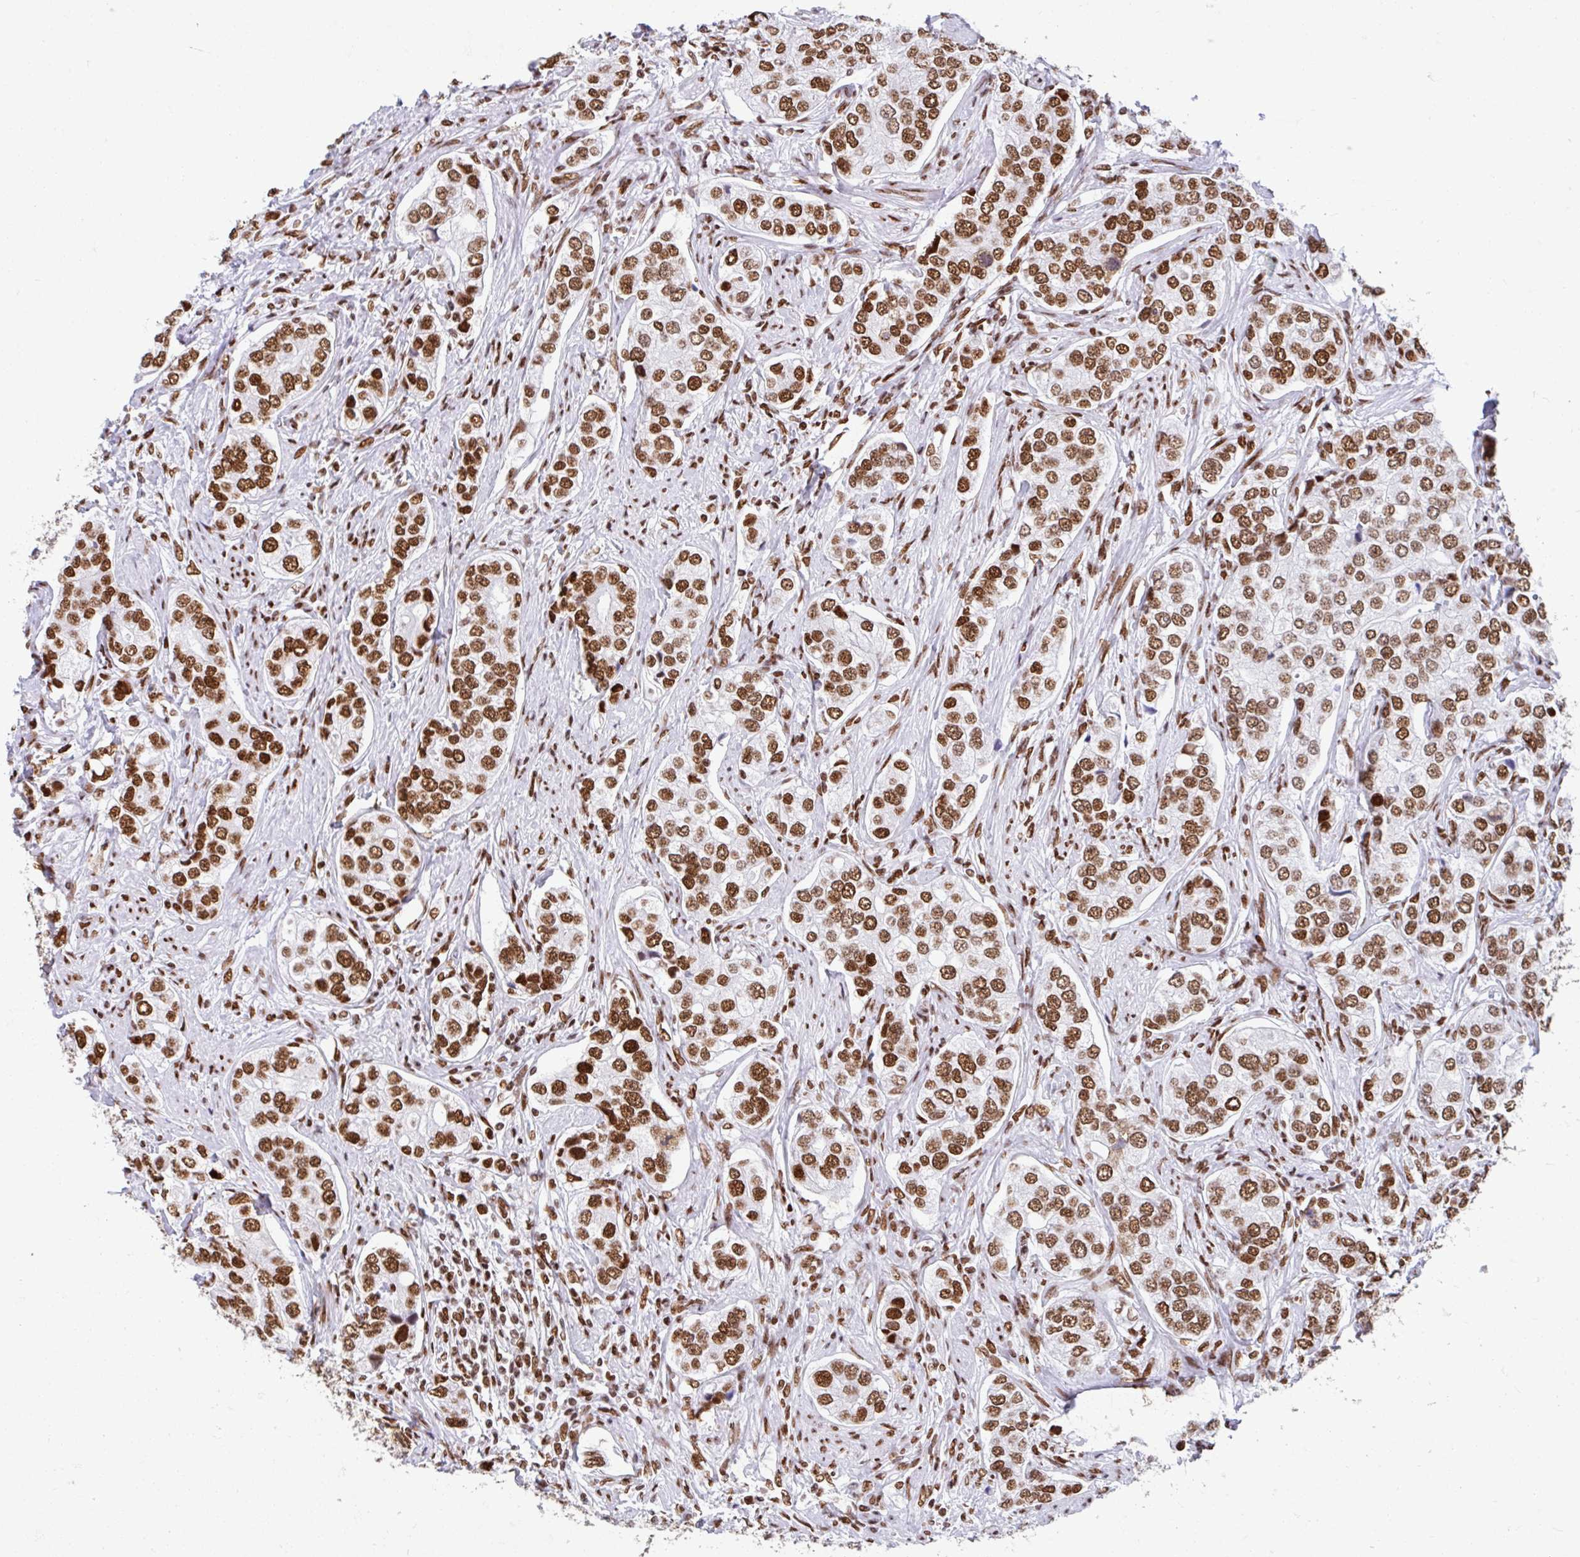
{"staining": {"intensity": "strong", "quantity": ">75%", "location": "nuclear"}, "tissue": "prostate cancer", "cell_type": "Tumor cells", "image_type": "cancer", "snomed": [{"axis": "morphology", "description": "Adenocarcinoma, High grade"}, {"axis": "topography", "description": "Prostate"}], "caption": "Brown immunohistochemical staining in human adenocarcinoma (high-grade) (prostate) demonstrates strong nuclear positivity in about >75% of tumor cells.", "gene": "KHDRBS1", "patient": {"sex": "male", "age": 60}}